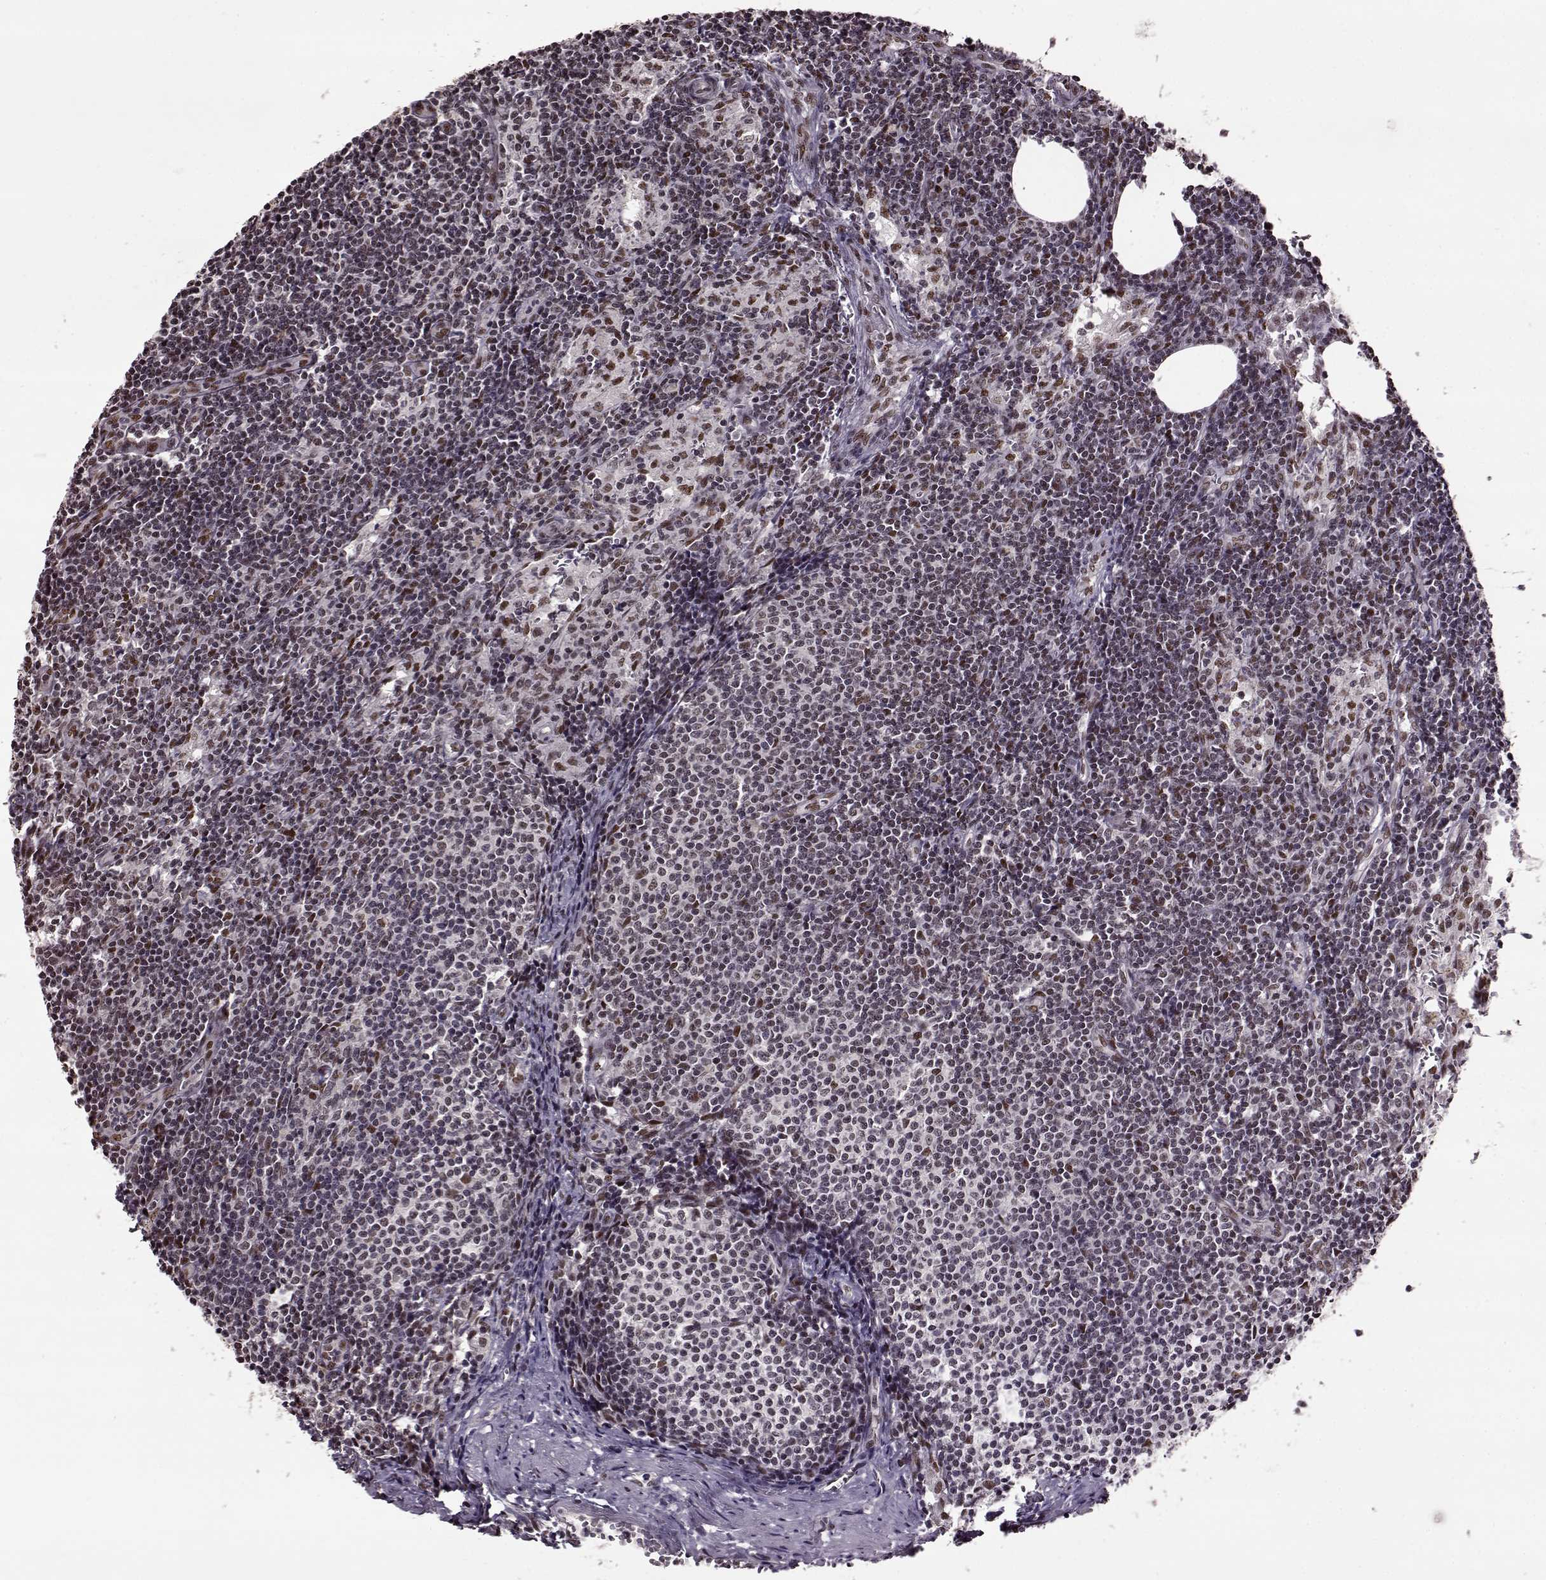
{"staining": {"intensity": "moderate", "quantity": "<25%", "location": "nuclear"}, "tissue": "lymph node", "cell_type": "Non-germinal center cells", "image_type": "normal", "snomed": [{"axis": "morphology", "description": "Normal tissue, NOS"}, {"axis": "topography", "description": "Lymph node"}], "caption": "The immunohistochemical stain labels moderate nuclear expression in non-germinal center cells of normal lymph node. The protein of interest is shown in brown color, while the nuclei are stained blue.", "gene": "FTO", "patient": {"sex": "female", "age": 50}}